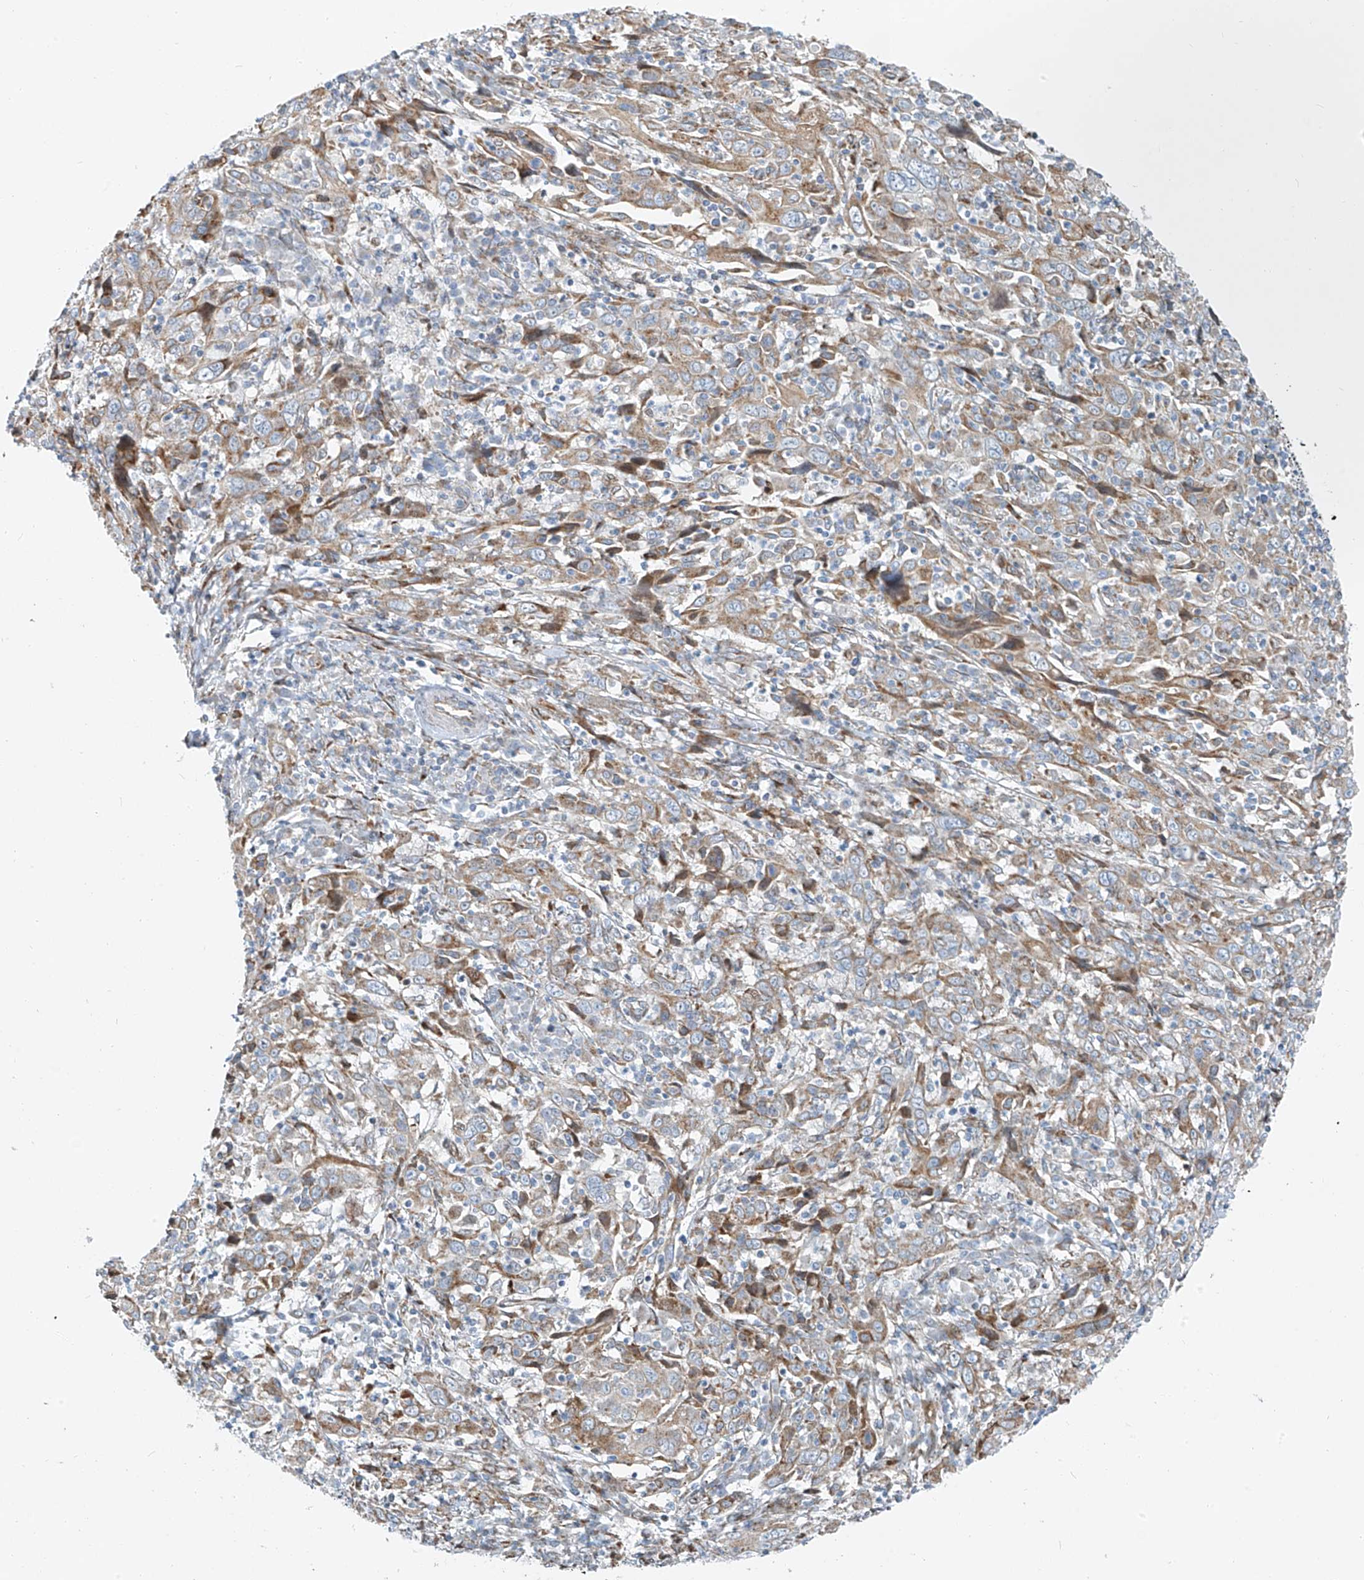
{"staining": {"intensity": "moderate", "quantity": ">75%", "location": "cytoplasmic/membranous"}, "tissue": "cervical cancer", "cell_type": "Tumor cells", "image_type": "cancer", "snomed": [{"axis": "morphology", "description": "Squamous cell carcinoma, NOS"}, {"axis": "topography", "description": "Cervix"}], "caption": "Immunohistochemical staining of human squamous cell carcinoma (cervical) exhibits medium levels of moderate cytoplasmic/membranous protein positivity in about >75% of tumor cells.", "gene": "HIC2", "patient": {"sex": "female", "age": 46}}